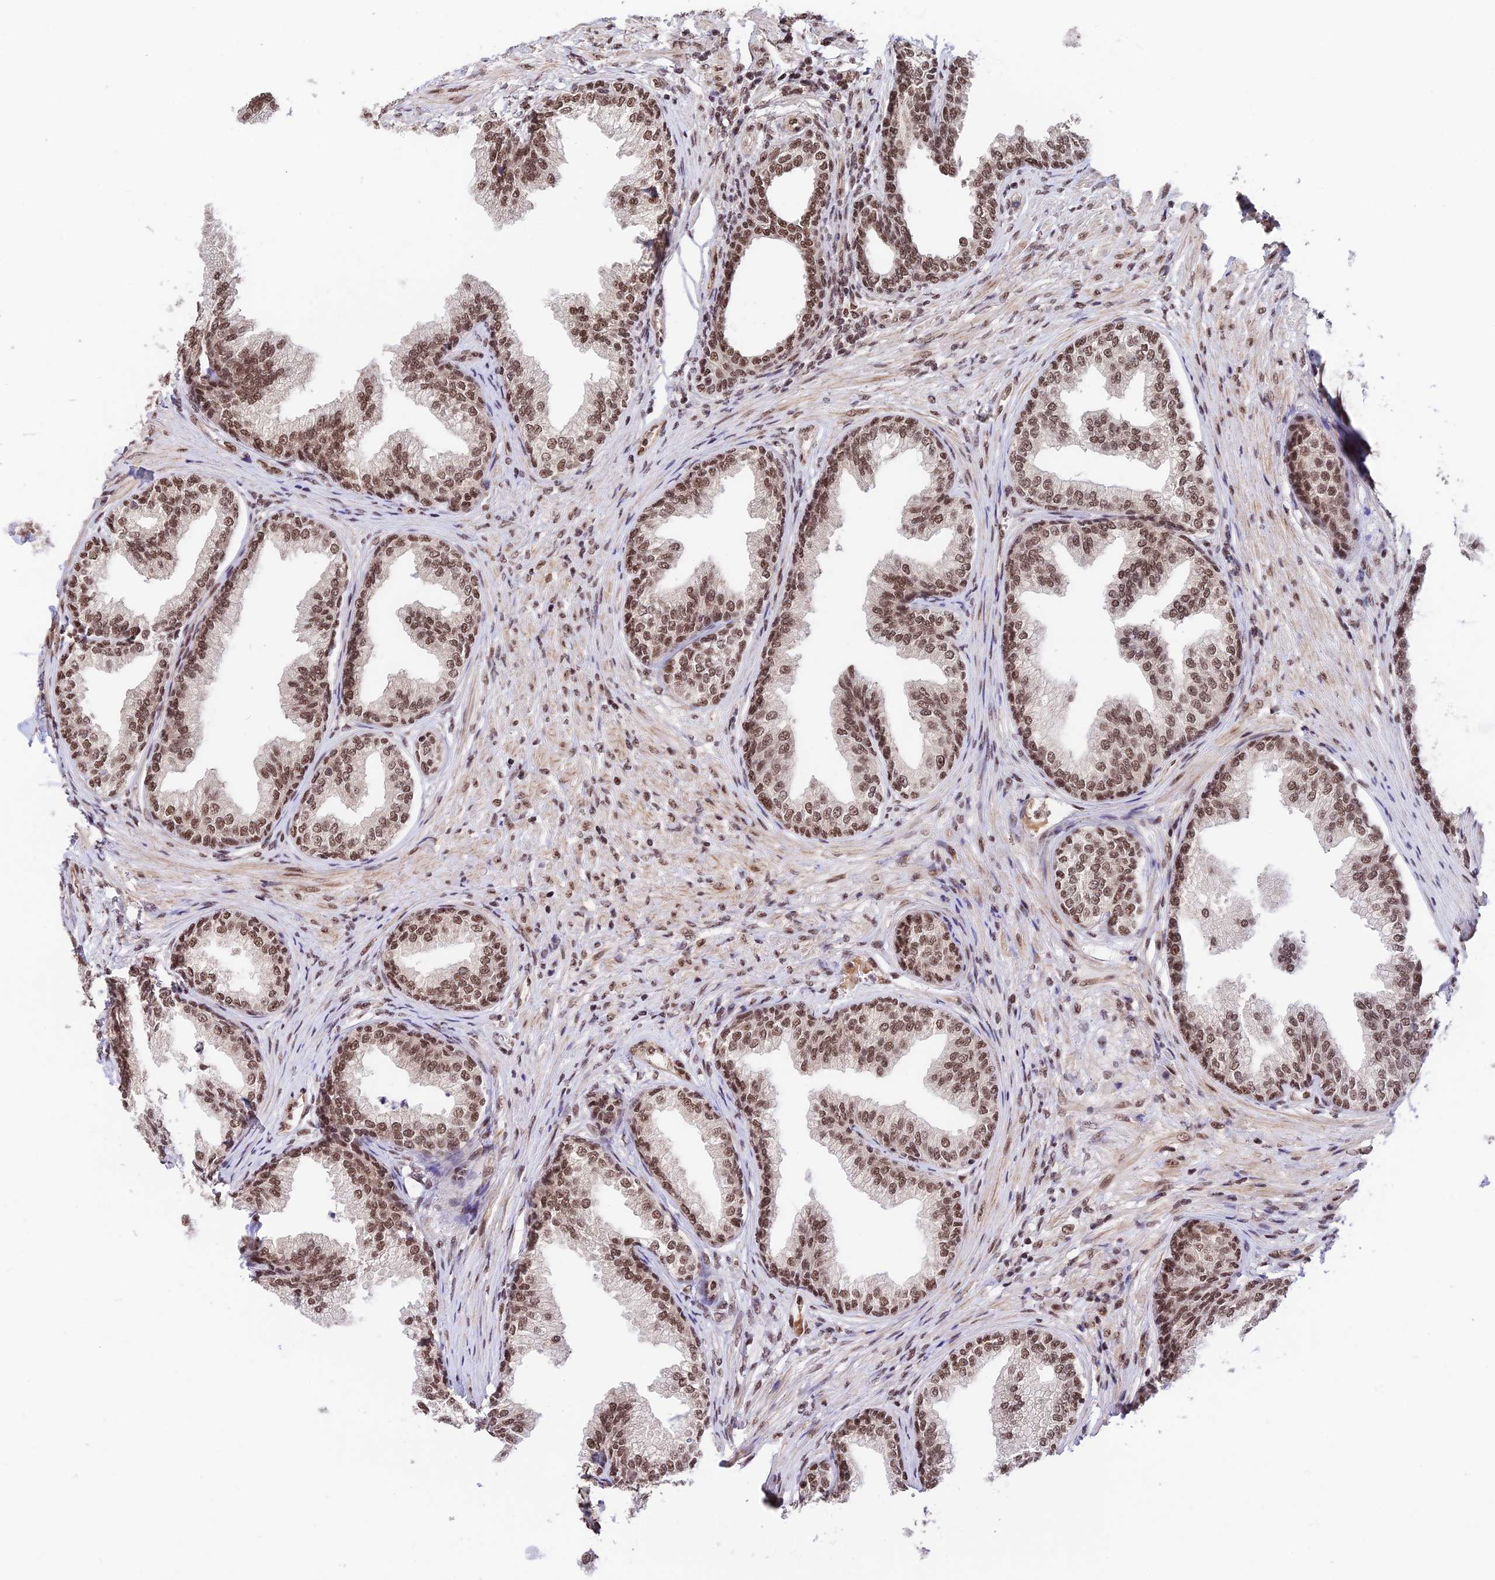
{"staining": {"intensity": "moderate", "quantity": ">75%", "location": "nuclear"}, "tissue": "prostate", "cell_type": "Glandular cells", "image_type": "normal", "snomed": [{"axis": "morphology", "description": "Normal tissue, NOS"}, {"axis": "topography", "description": "Prostate"}], "caption": "A histopathology image of human prostate stained for a protein shows moderate nuclear brown staining in glandular cells.", "gene": "RBM42", "patient": {"sex": "male", "age": 76}}